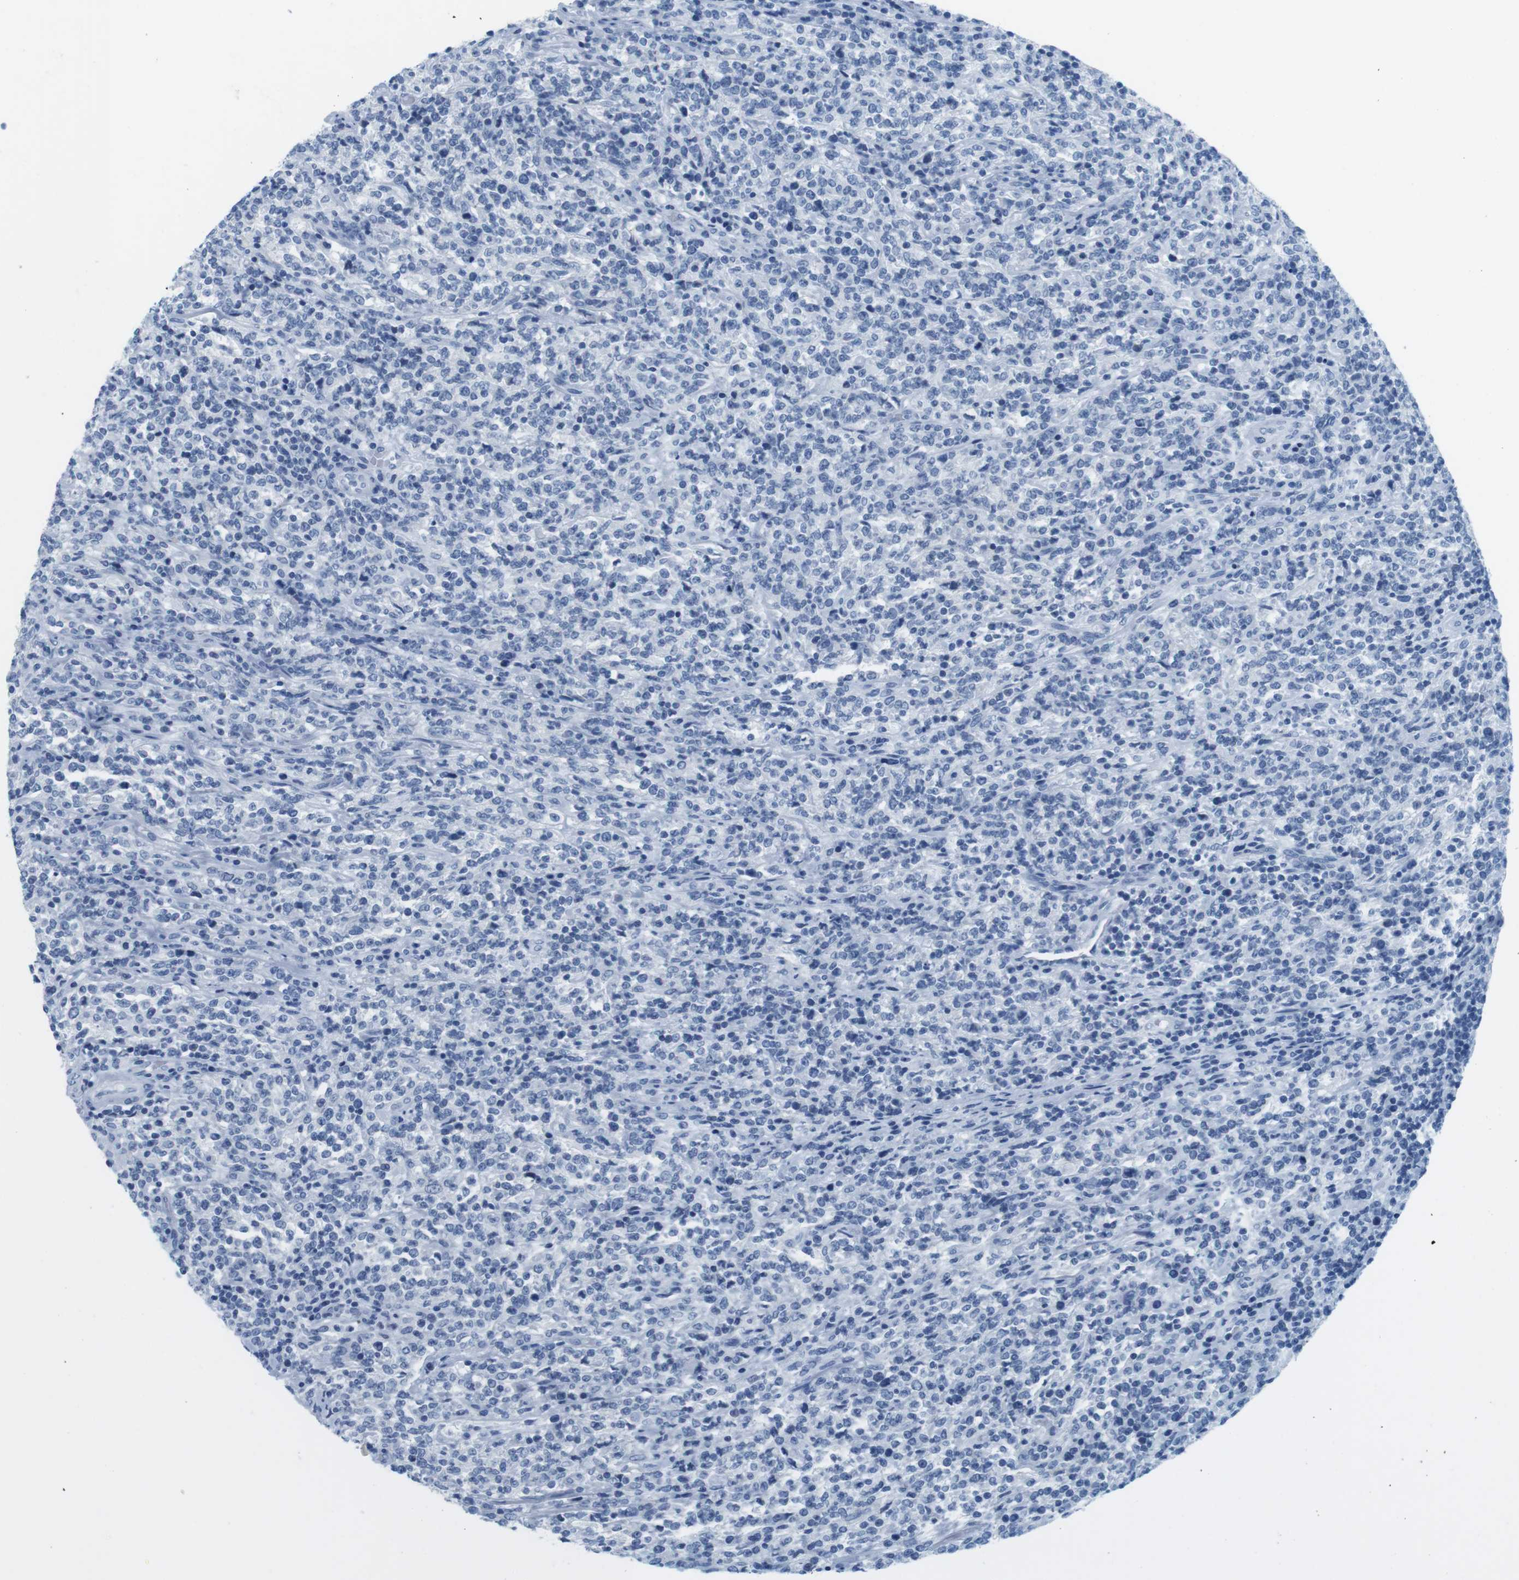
{"staining": {"intensity": "negative", "quantity": "none", "location": "none"}, "tissue": "lymphoma", "cell_type": "Tumor cells", "image_type": "cancer", "snomed": [{"axis": "morphology", "description": "Malignant lymphoma, non-Hodgkin's type, High grade"}, {"axis": "topography", "description": "Soft tissue"}], "caption": "Tumor cells show no significant expression in lymphoma.", "gene": "CYP2C9", "patient": {"sex": "male", "age": 18}}